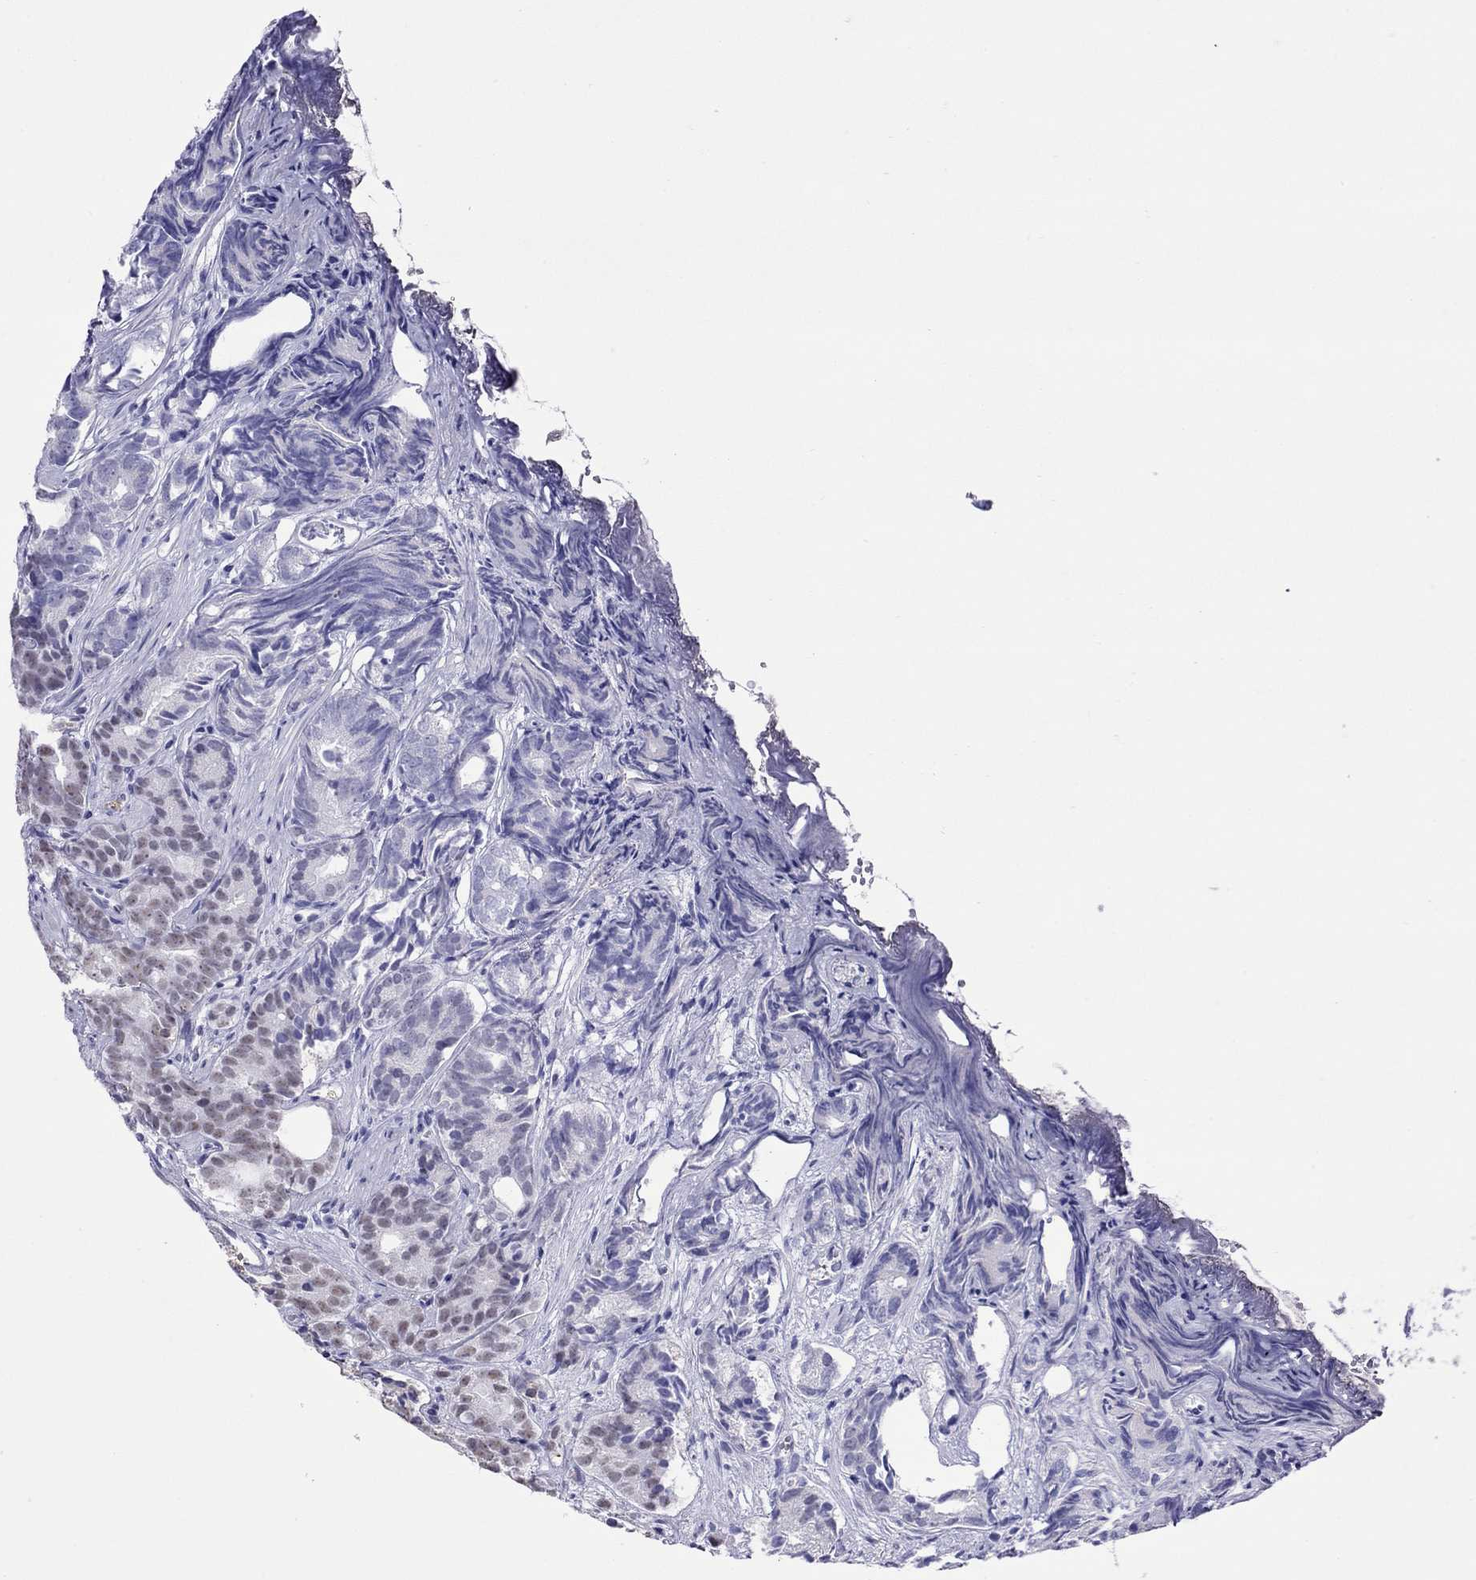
{"staining": {"intensity": "weak", "quantity": "<25%", "location": "nuclear"}, "tissue": "prostate cancer", "cell_type": "Tumor cells", "image_type": "cancer", "snomed": [{"axis": "morphology", "description": "Adenocarcinoma, High grade"}, {"axis": "topography", "description": "Prostate"}], "caption": "High magnification brightfield microscopy of prostate cancer (high-grade adenocarcinoma) stained with DAB (3,3'-diaminobenzidine) (brown) and counterstained with hematoxylin (blue): tumor cells show no significant staining.", "gene": "SLC30A8", "patient": {"sex": "male", "age": 84}}